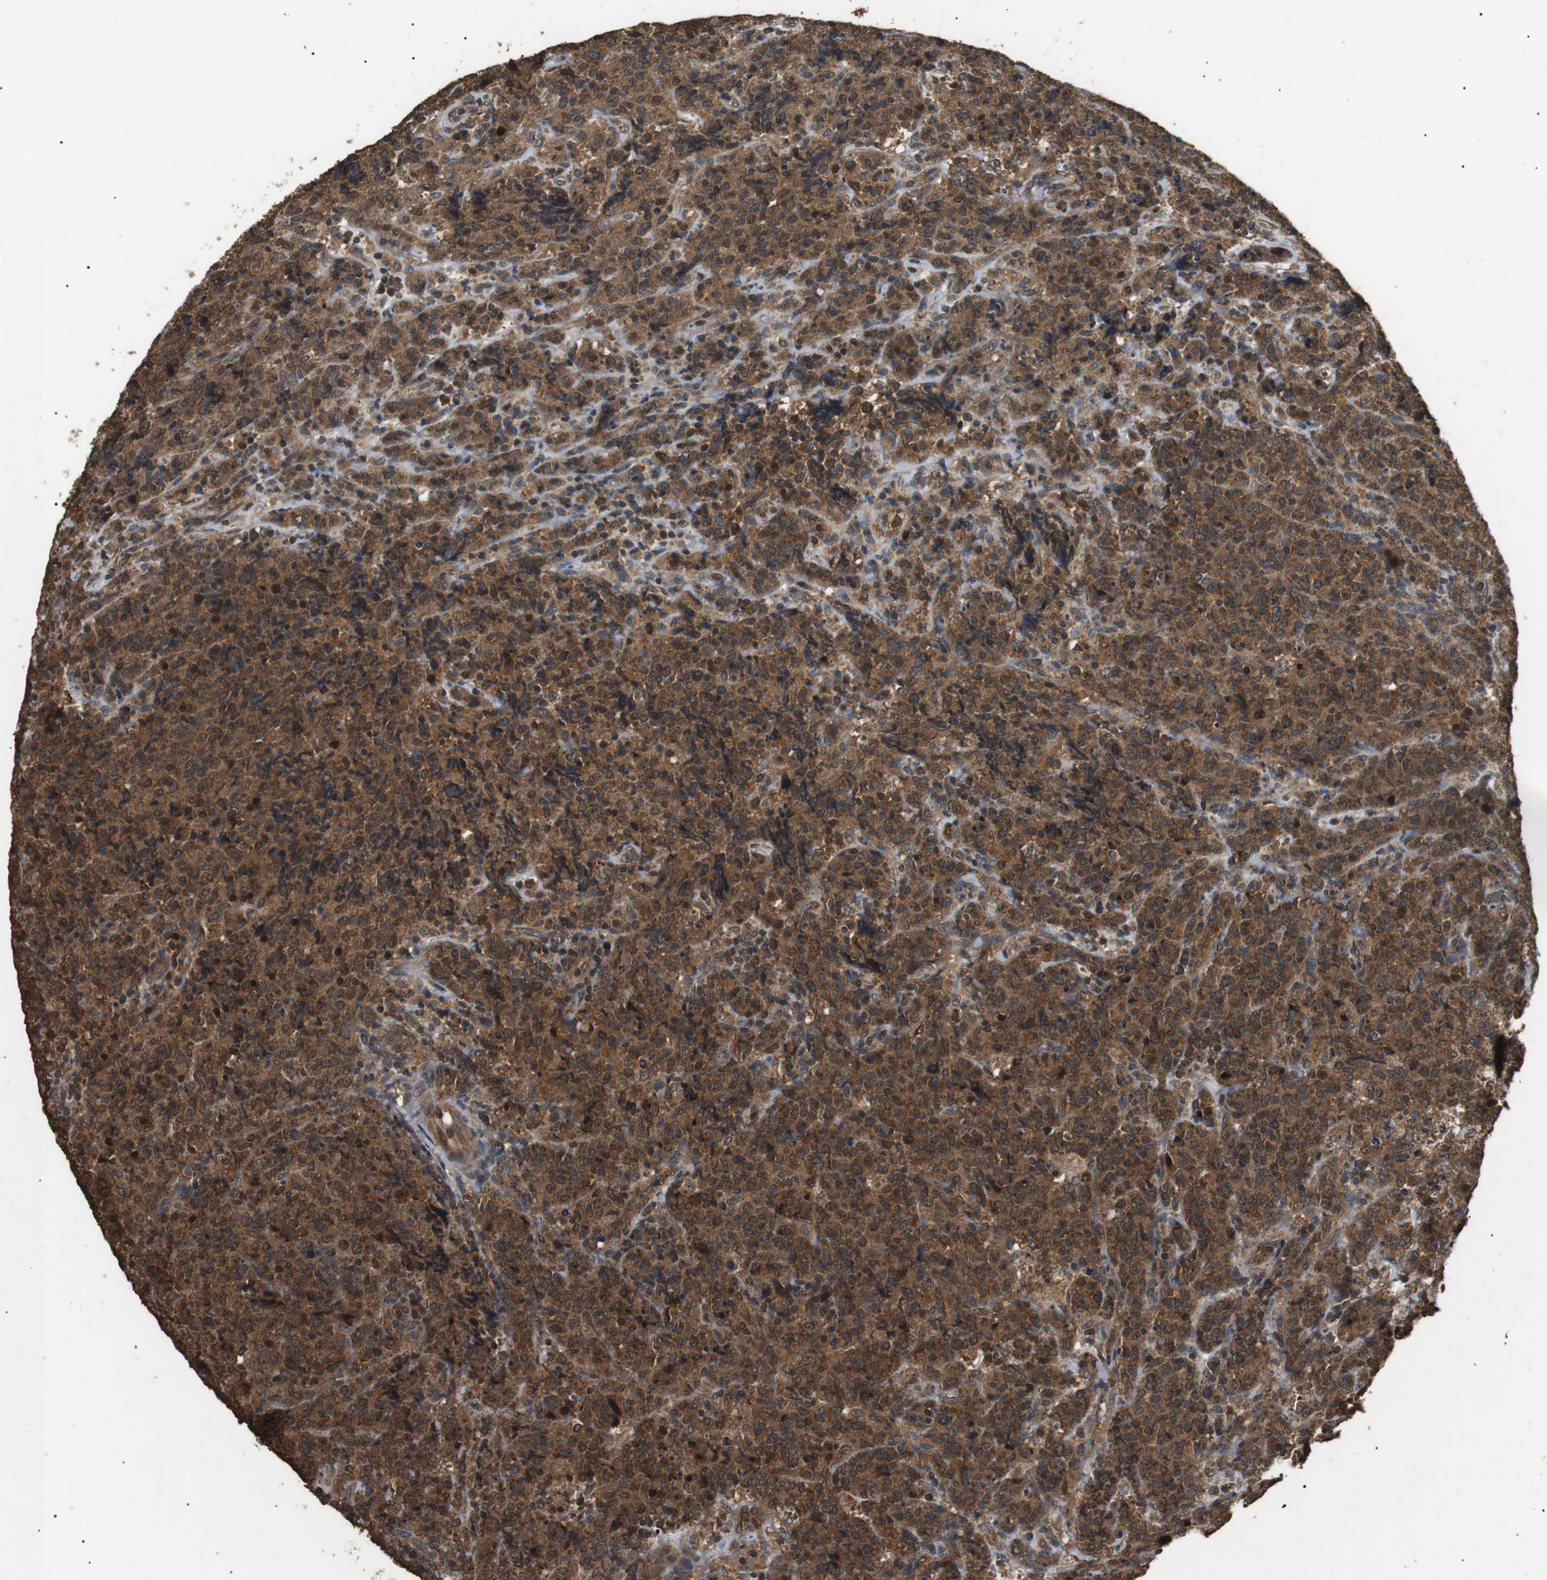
{"staining": {"intensity": "strong", "quantity": ">75%", "location": "cytoplasmic/membranous"}, "tissue": "lymphoma", "cell_type": "Tumor cells", "image_type": "cancer", "snomed": [{"axis": "morphology", "description": "Malignant lymphoma, non-Hodgkin's type, High grade"}, {"axis": "topography", "description": "Tonsil"}], "caption": "Immunohistochemical staining of malignant lymphoma, non-Hodgkin's type (high-grade) exhibits strong cytoplasmic/membranous protein staining in about >75% of tumor cells. (Stains: DAB (3,3'-diaminobenzidine) in brown, nuclei in blue, Microscopy: brightfield microscopy at high magnification).", "gene": "TBC1D15", "patient": {"sex": "female", "age": 36}}